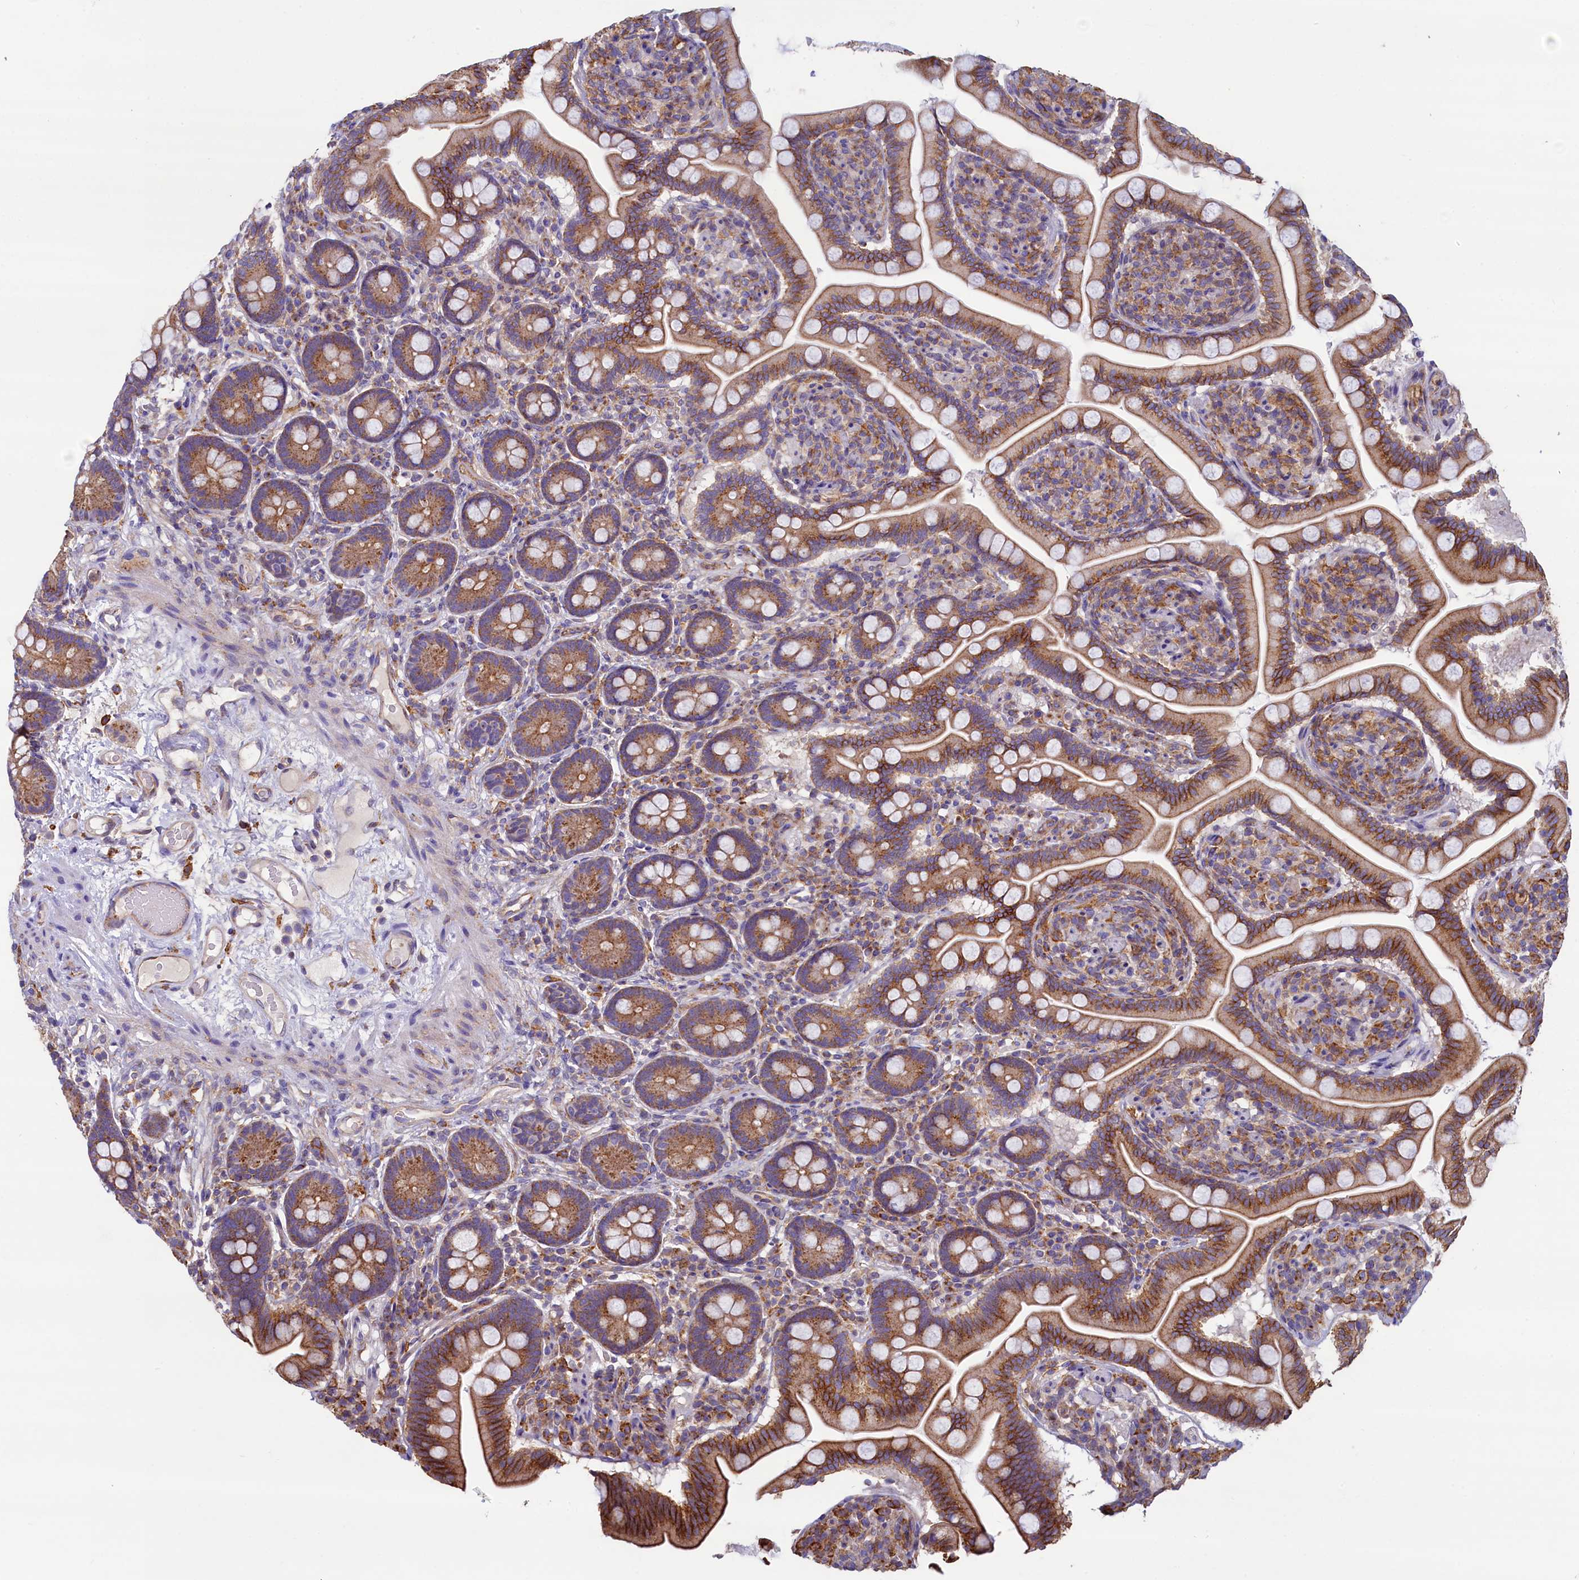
{"staining": {"intensity": "strong", "quantity": "25%-75%", "location": "cytoplasmic/membranous"}, "tissue": "small intestine", "cell_type": "Glandular cells", "image_type": "normal", "snomed": [{"axis": "morphology", "description": "Normal tissue, NOS"}, {"axis": "topography", "description": "Small intestine"}], "caption": "Unremarkable small intestine displays strong cytoplasmic/membranous expression in about 25%-75% of glandular cells, visualized by immunohistochemistry.", "gene": "GPR21", "patient": {"sex": "female", "age": 64}}